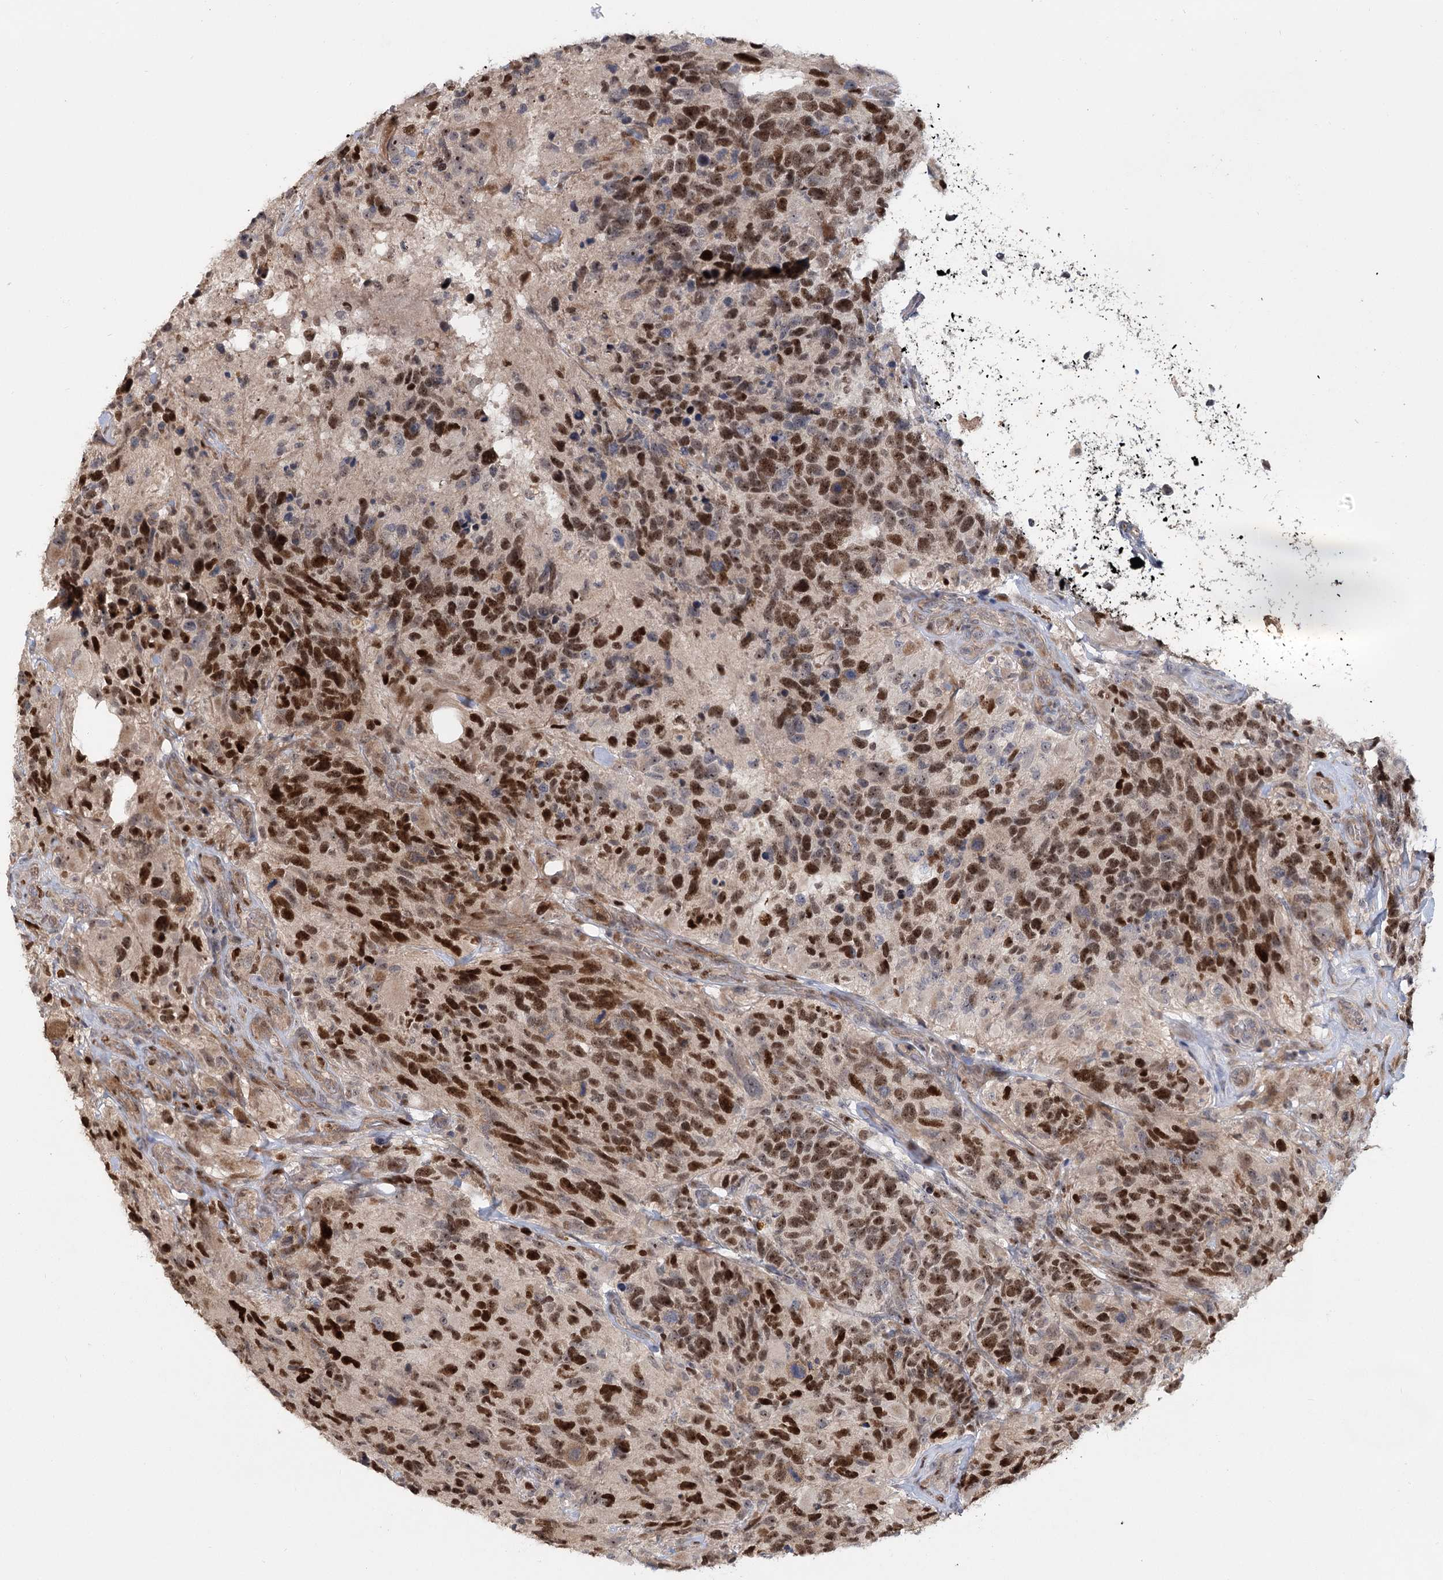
{"staining": {"intensity": "strong", "quantity": "25%-75%", "location": "nuclear"}, "tissue": "glioma", "cell_type": "Tumor cells", "image_type": "cancer", "snomed": [{"axis": "morphology", "description": "Glioma, malignant, High grade"}, {"axis": "topography", "description": "Brain"}], "caption": "This micrograph exhibits immunohistochemistry (IHC) staining of glioma, with high strong nuclear positivity in approximately 25%-75% of tumor cells.", "gene": "PIK3C2A", "patient": {"sex": "male", "age": 69}}